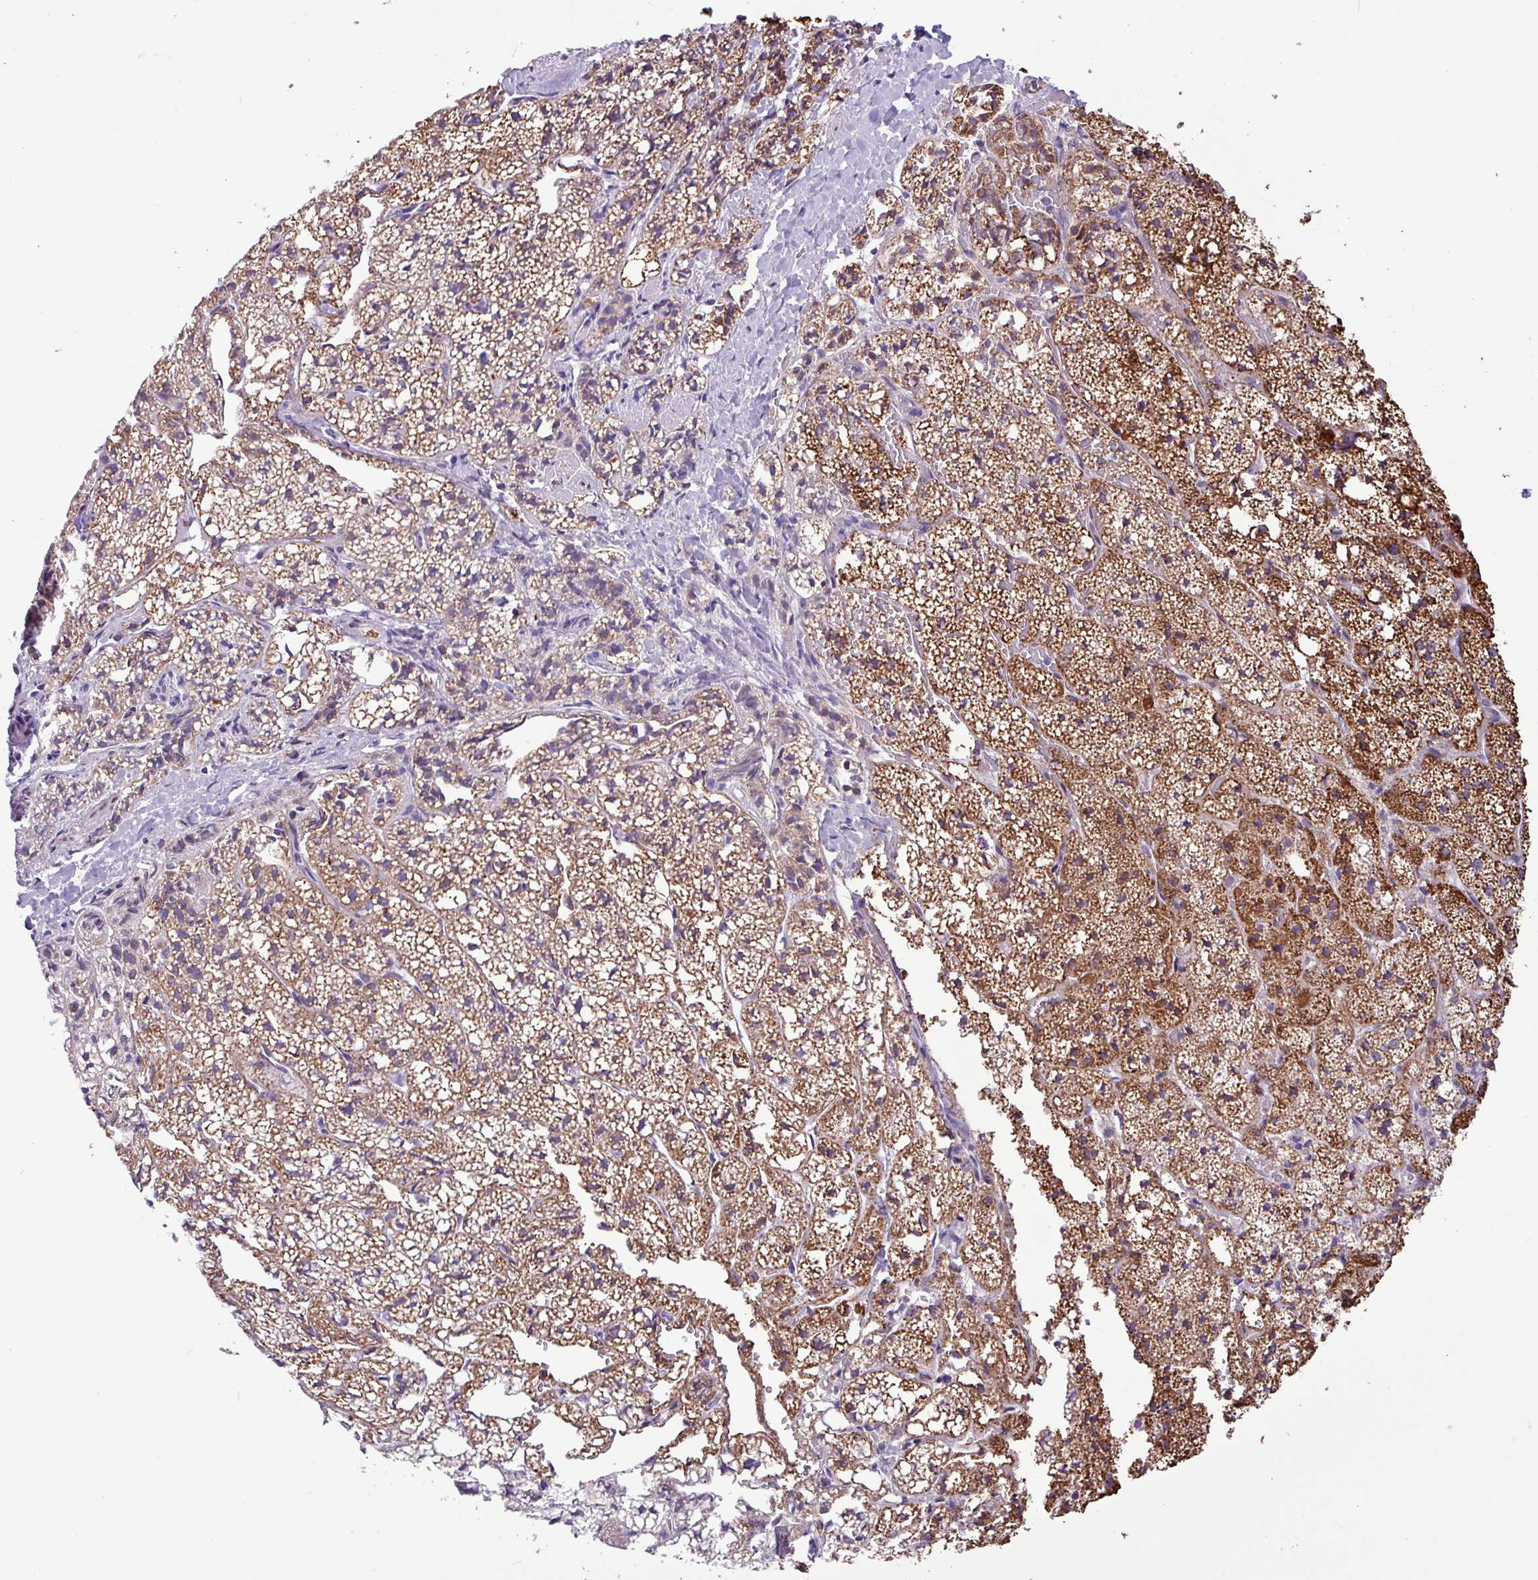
{"staining": {"intensity": "strong", "quantity": ">75%", "location": "cytoplasmic/membranous"}, "tissue": "adrenal gland", "cell_type": "Glandular cells", "image_type": "normal", "snomed": [{"axis": "morphology", "description": "Normal tissue, NOS"}, {"axis": "topography", "description": "Adrenal gland"}], "caption": "Immunohistochemistry (IHC) image of normal human adrenal gland stained for a protein (brown), which exhibits high levels of strong cytoplasmic/membranous staining in approximately >75% of glandular cells.", "gene": "RTL3", "patient": {"sex": "male", "age": 53}}